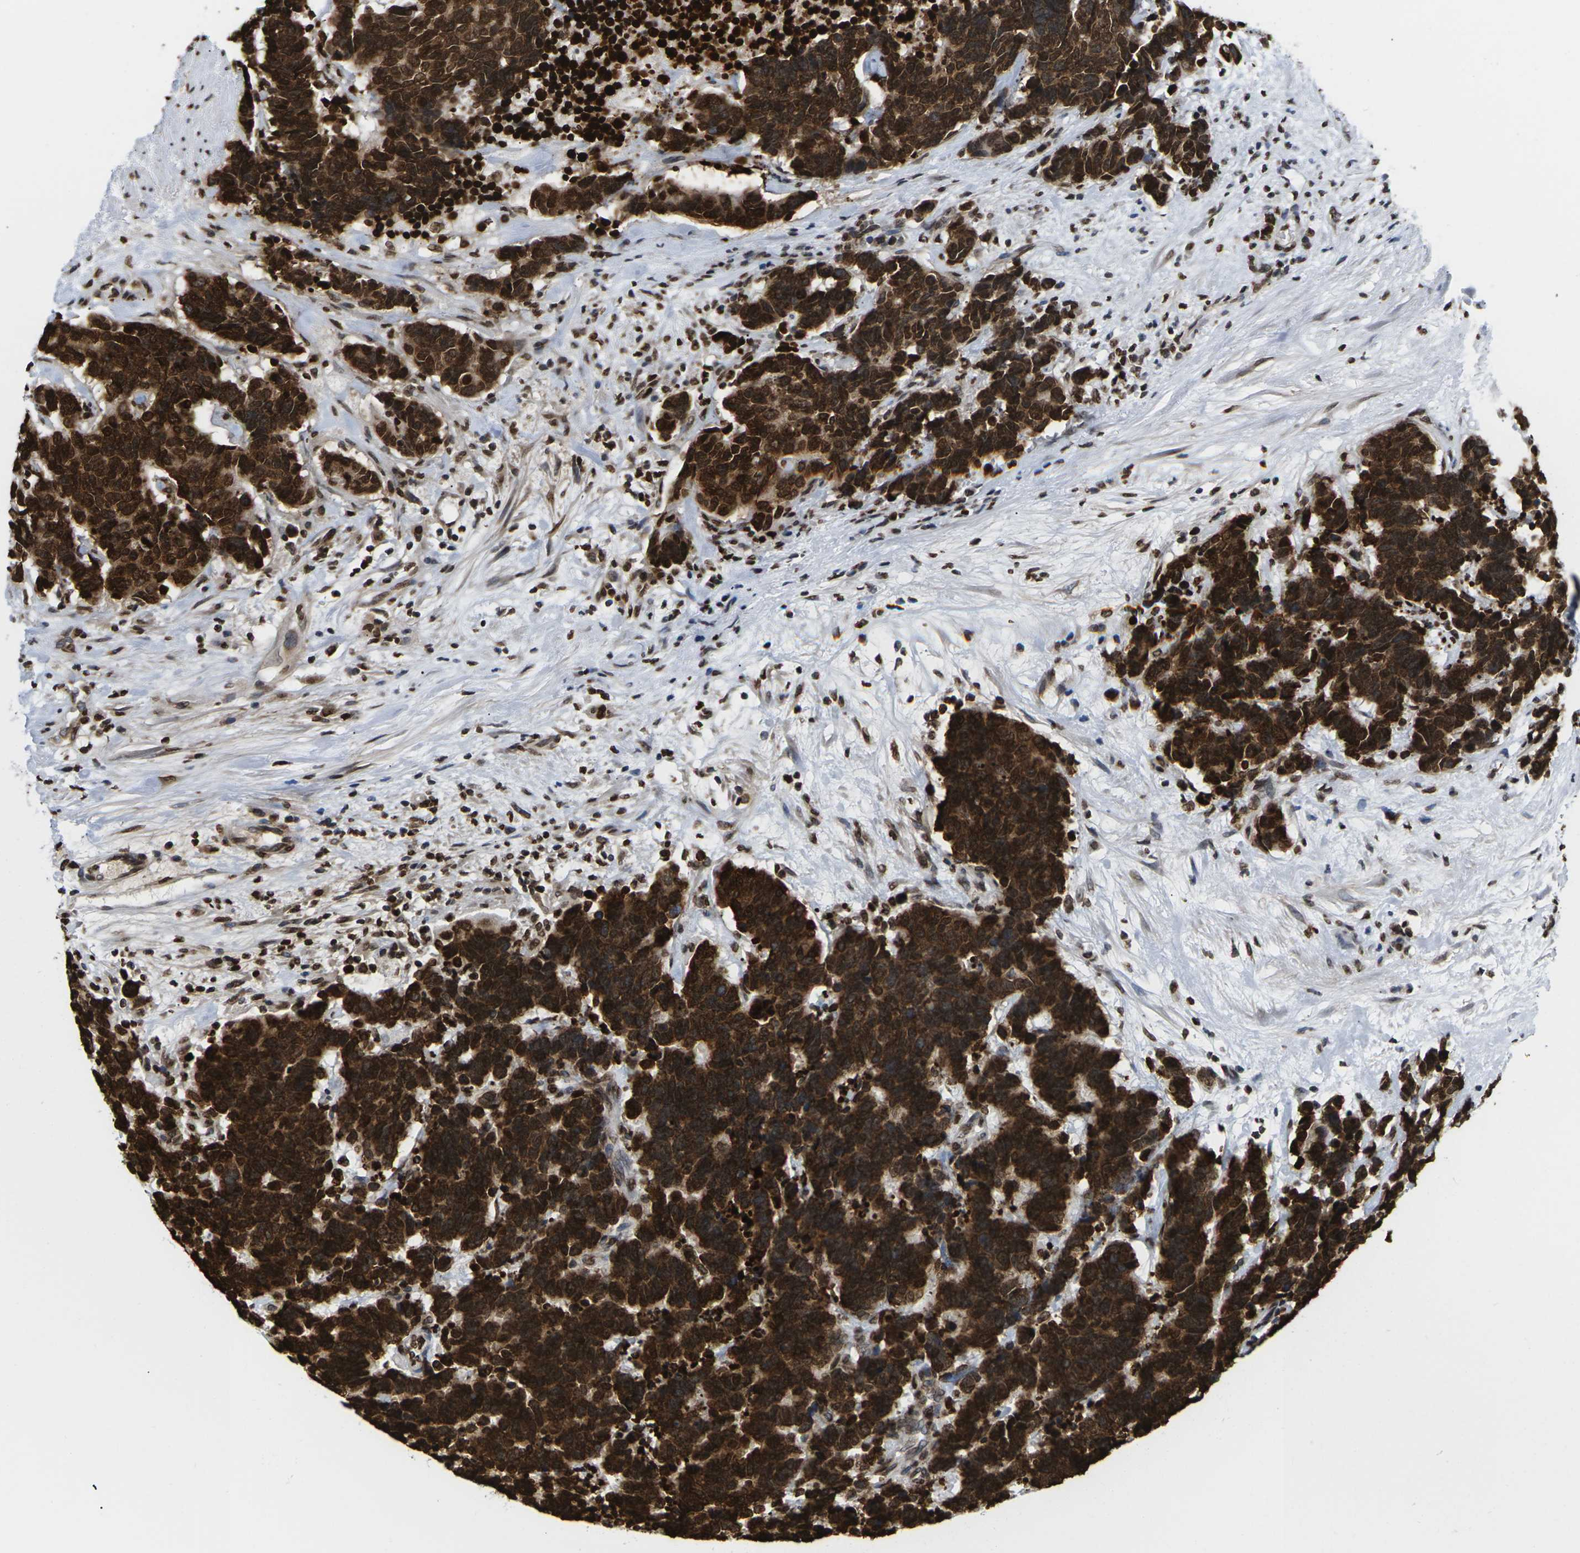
{"staining": {"intensity": "strong", "quantity": ">75%", "location": "cytoplasmic/membranous,nuclear"}, "tissue": "carcinoid", "cell_type": "Tumor cells", "image_type": "cancer", "snomed": [{"axis": "morphology", "description": "Carcinoma, NOS"}, {"axis": "morphology", "description": "Carcinoid, malignant, NOS"}, {"axis": "topography", "description": "Urinary bladder"}], "caption": "Tumor cells display high levels of strong cytoplasmic/membranous and nuclear expression in about >75% of cells in human malignant carcinoid. The protein of interest is stained brown, and the nuclei are stained in blue (DAB (3,3'-diaminobenzidine) IHC with brightfield microscopy, high magnification).", "gene": "H2AC21", "patient": {"sex": "male", "age": 57}}